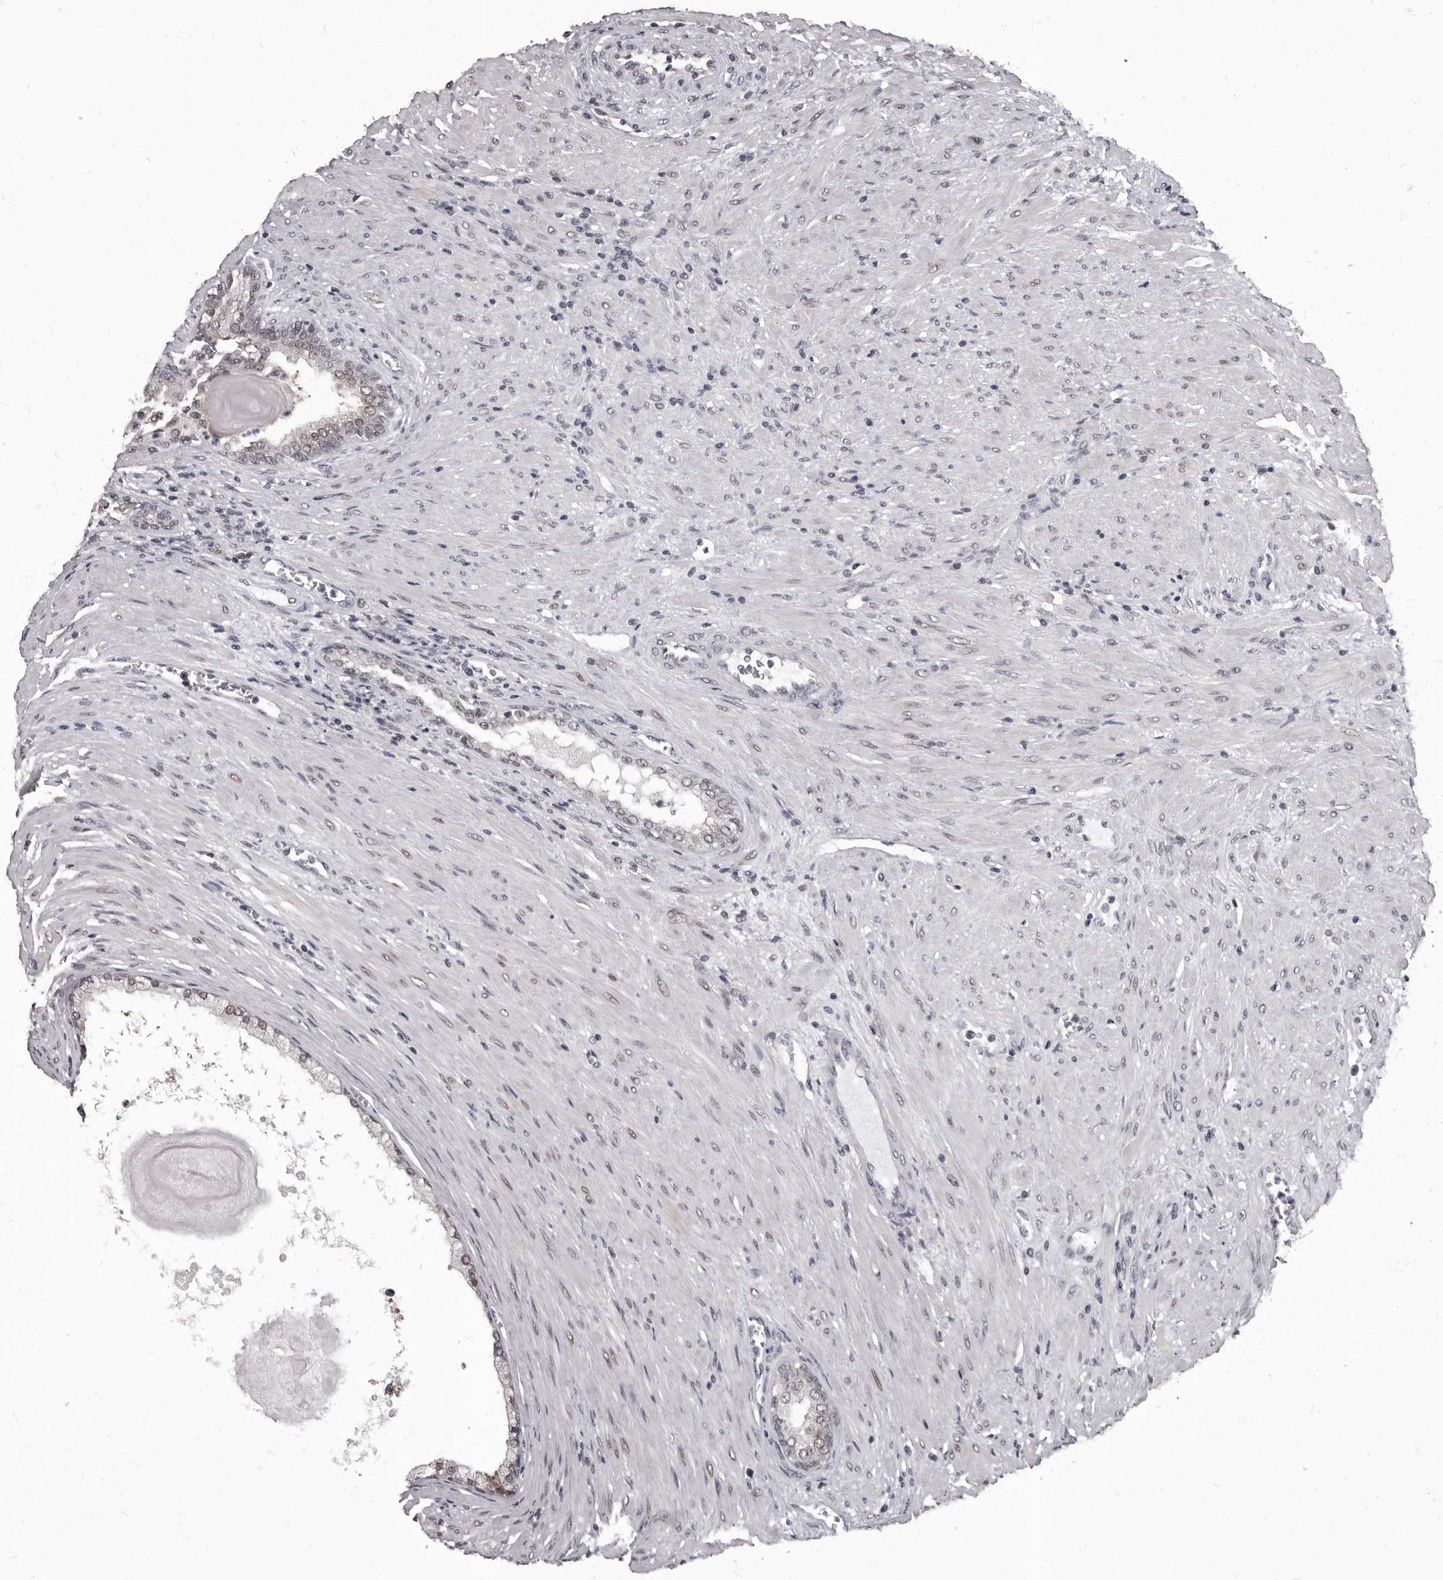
{"staining": {"intensity": "weak", "quantity": ">75%", "location": "nuclear"}, "tissue": "prostate cancer", "cell_type": "Tumor cells", "image_type": "cancer", "snomed": [{"axis": "morphology", "description": "Normal tissue, NOS"}, {"axis": "morphology", "description": "Adenocarcinoma, Low grade"}, {"axis": "topography", "description": "Prostate"}, {"axis": "topography", "description": "Peripheral nerve tissue"}], "caption": "A brown stain shows weak nuclear staining of a protein in human low-grade adenocarcinoma (prostate) tumor cells. (brown staining indicates protein expression, while blue staining denotes nuclei).", "gene": "C1orf50", "patient": {"sex": "male", "age": 71}}